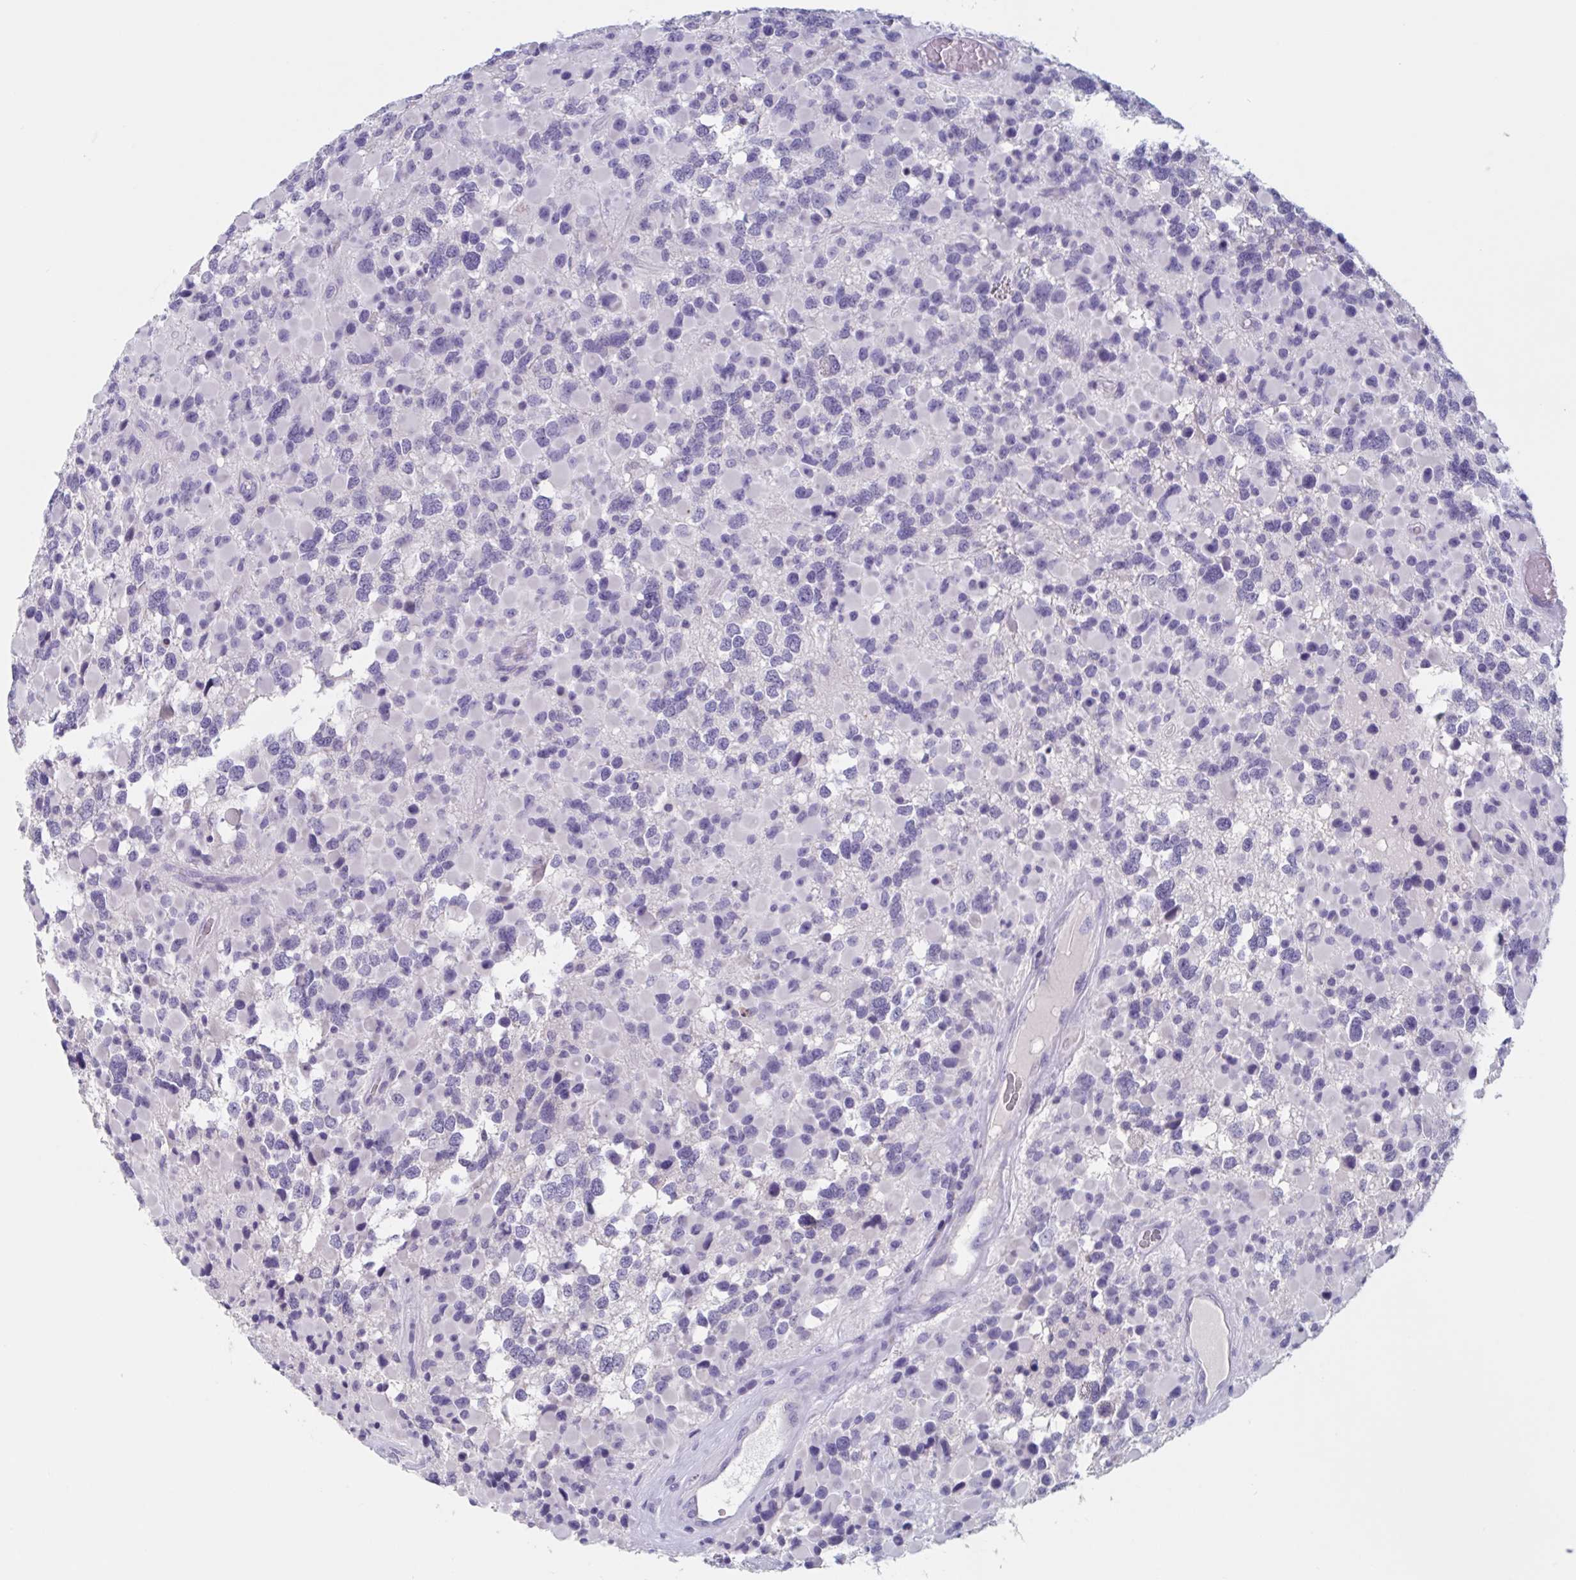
{"staining": {"intensity": "negative", "quantity": "none", "location": "none"}, "tissue": "glioma", "cell_type": "Tumor cells", "image_type": "cancer", "snomed": [{"axis": "morphology", "description": "Glioma, malignant, High grade"}, {"axis": "topography", "description": "Brain"}], "caption": "Tumor cells are negative for brown protein staining in glioma.", "gene": "NDUFC2", "patient": {"sex": "female", "age": 40}}